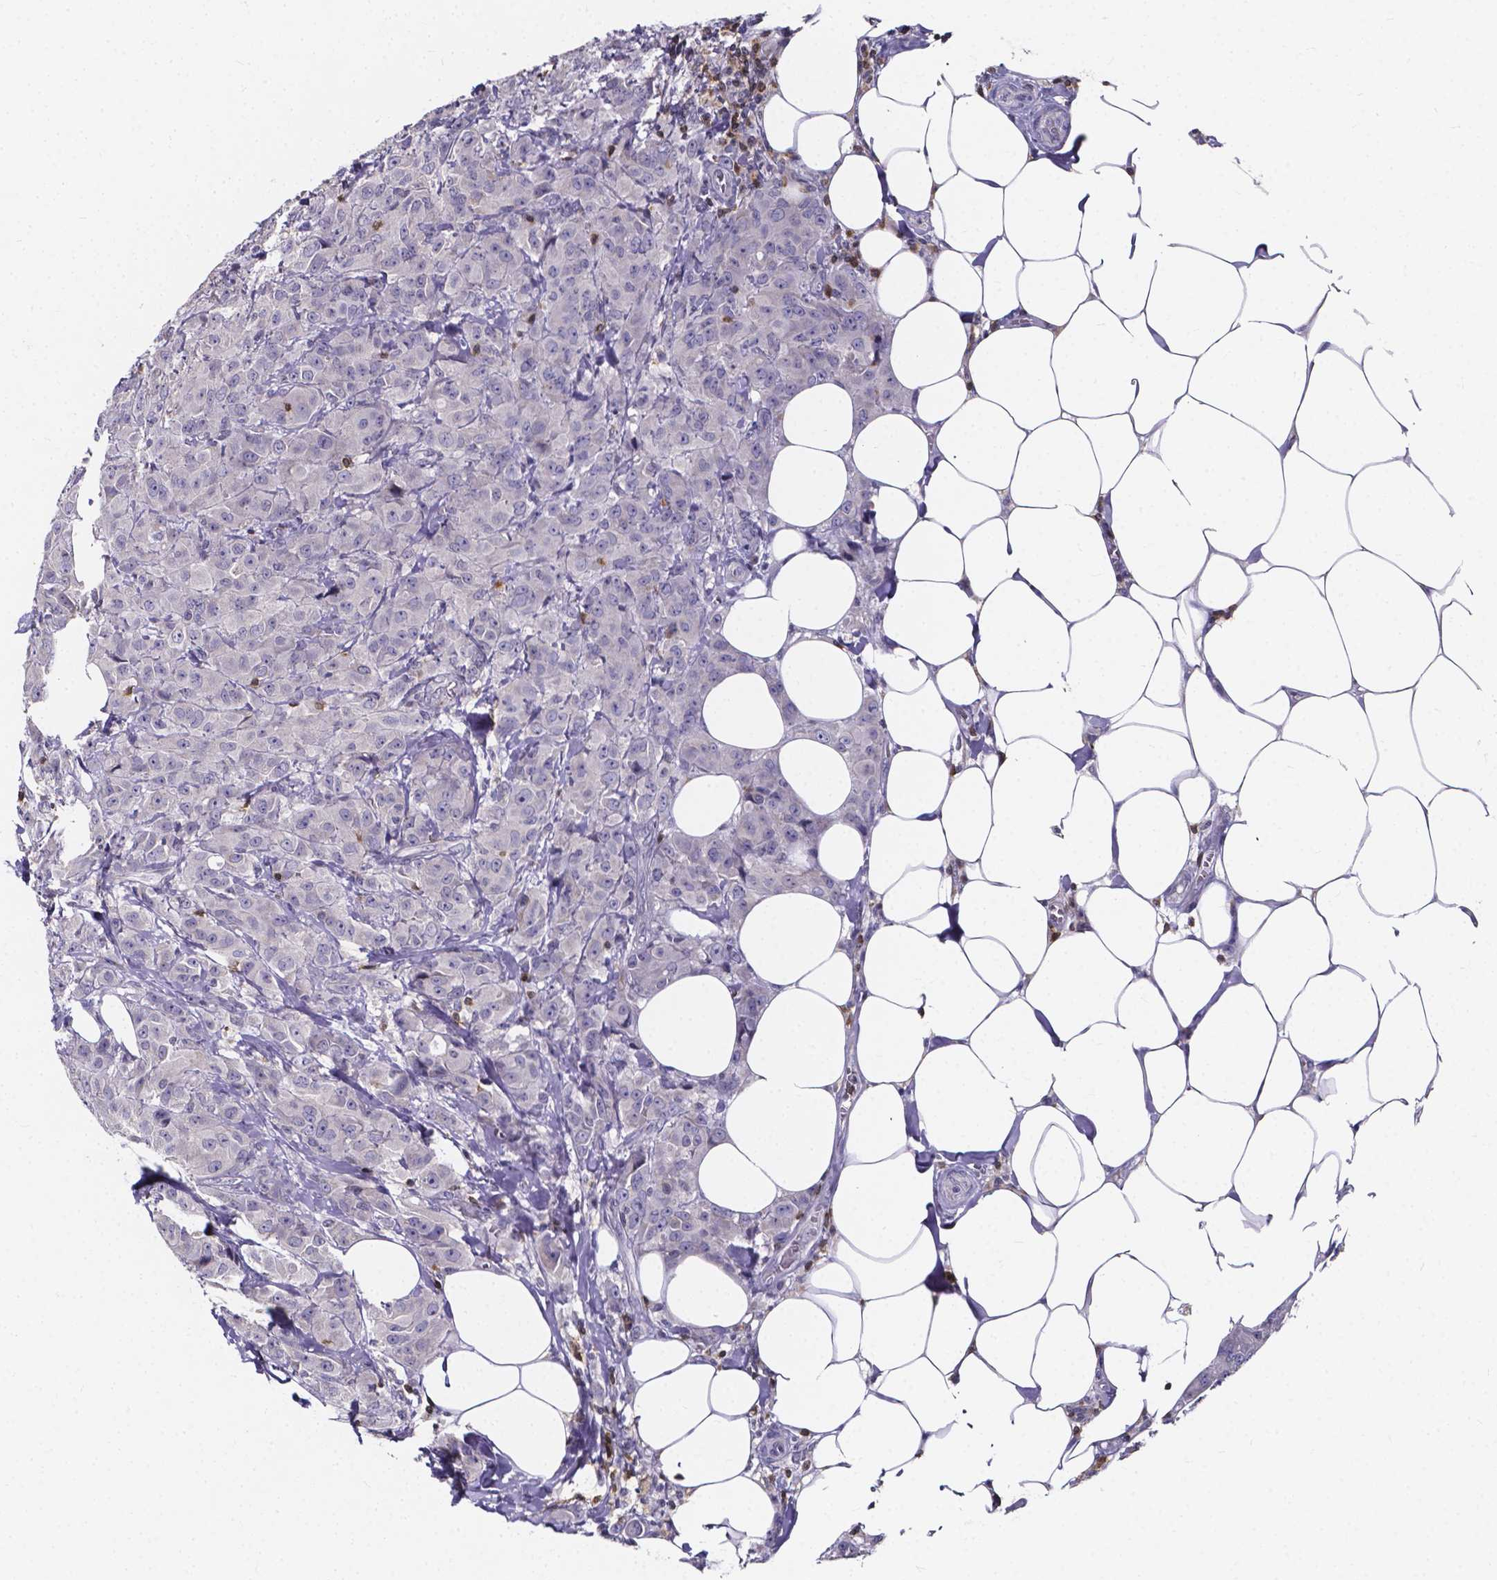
{"staining": {"intensity": "negative", "quantity": "none", "location": "none"}, "tissue": "breast cancer", "cell_type": "Tumor cells", "image_type": "cancer", "snomed": [{"axis": "morphology", "description": "Normal tissue, NOS"}, {"axis": "morphology", "description": "Duct carcinoma"}, {"axis": "topography", "description": "Breast"}], "caption": "Breast cancer (invasive ductal carcinoma) was stained to show a protein in brown. There is no significant staining in tumor cells. (Brightfield microscopy of DAB immunohistochemistry at high magnification).", "gene": "THEMIS", "patient": {"sex": "female", "age": 43}}